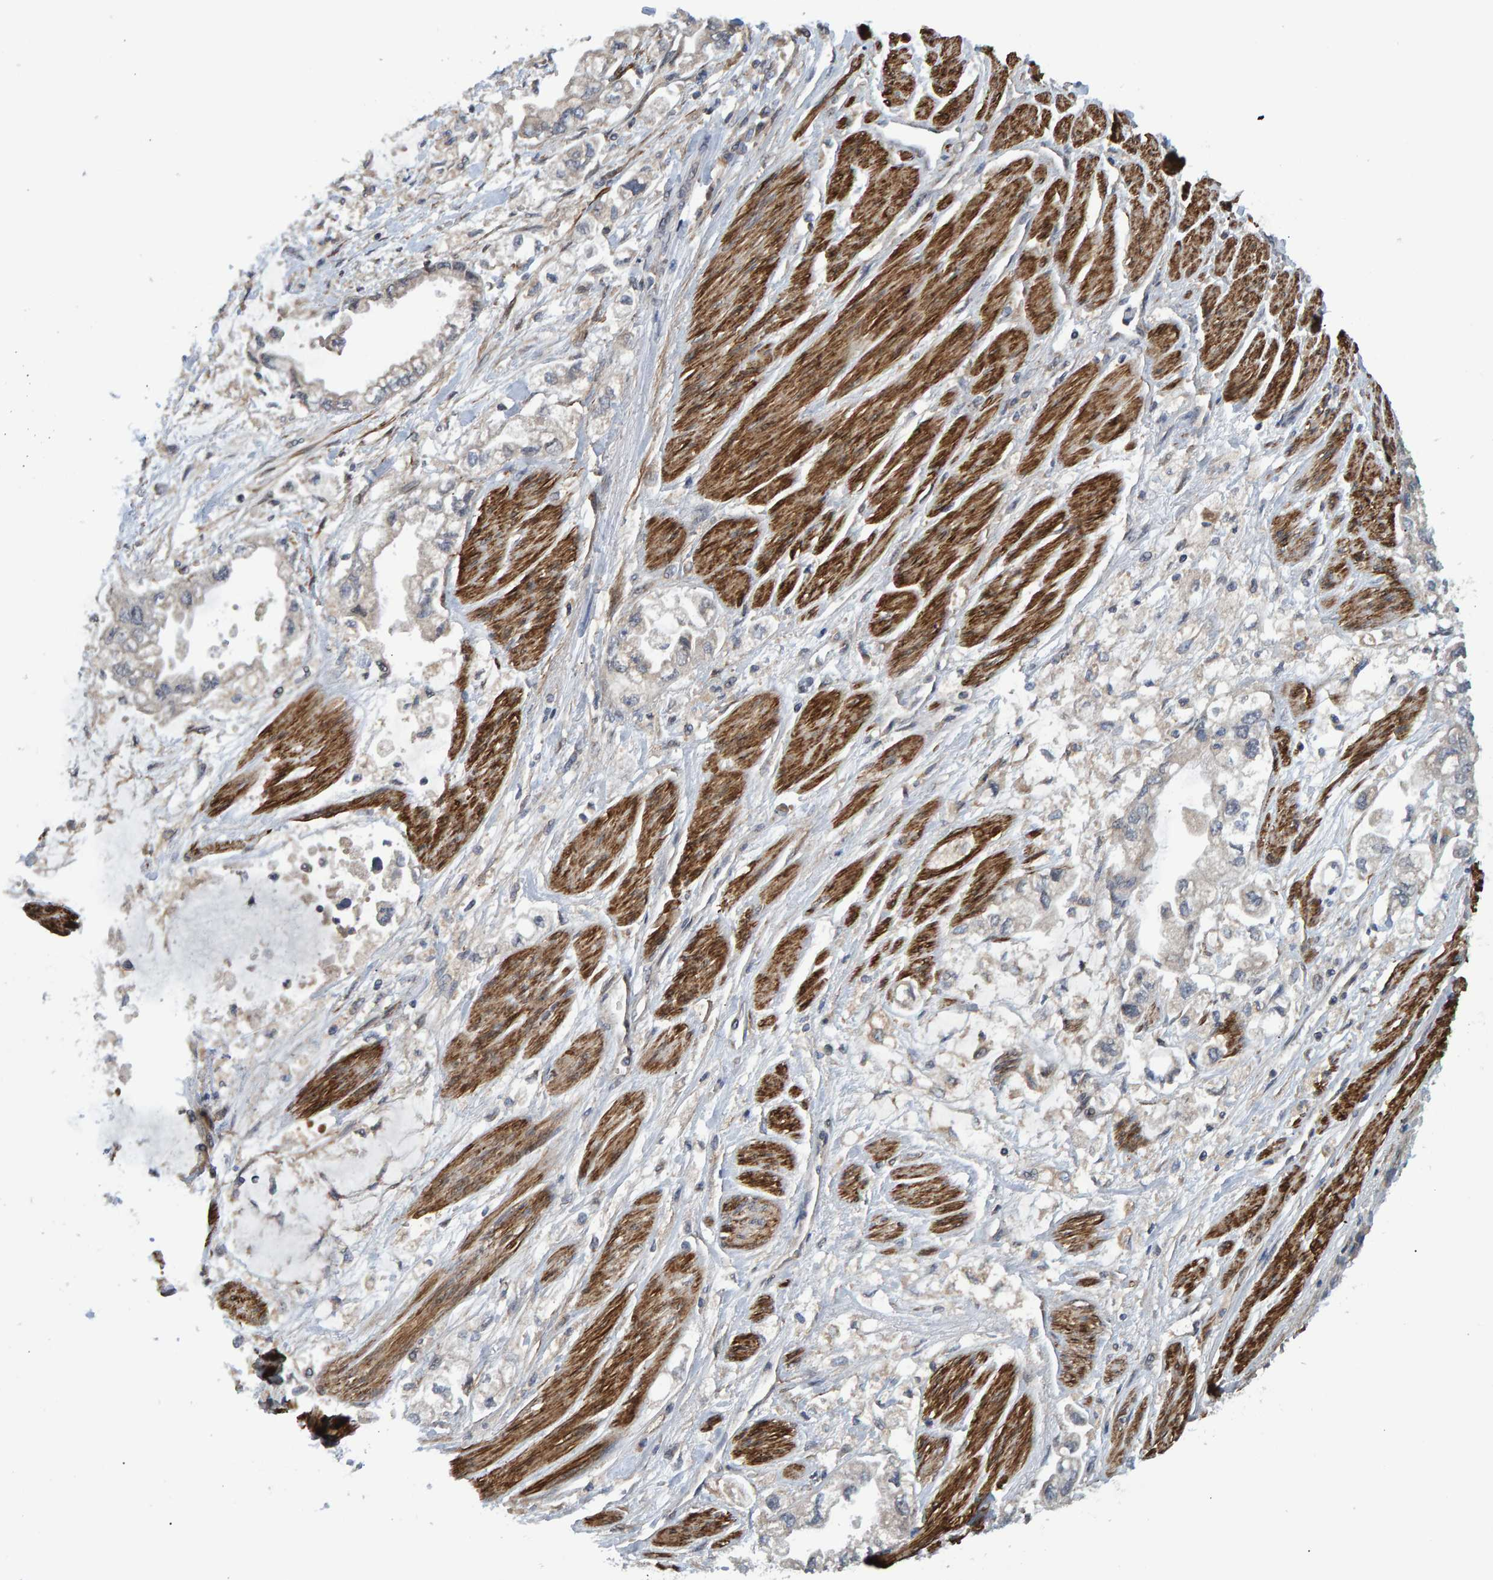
{"staining": {"intensity": "negative", "quantity": "none", "location": "none"}, "tissue": "stomach cancer", "cell_type": "Tumor cells", "image_type": "cancer", "snomed": [{"axis": "morphology", "description": "Normal tissue, NOS"}, {"axis": "morphology", "description": "Adenocarcinoma, NOS"}, {"axis": "topography", "description": "Stomach"}], "caption": "The image exhibits no staining of tumor cells in stomach adenocarcinoma.", "gene": "ATP6V1H", "patient": {"sex": "male", "age": 62}}